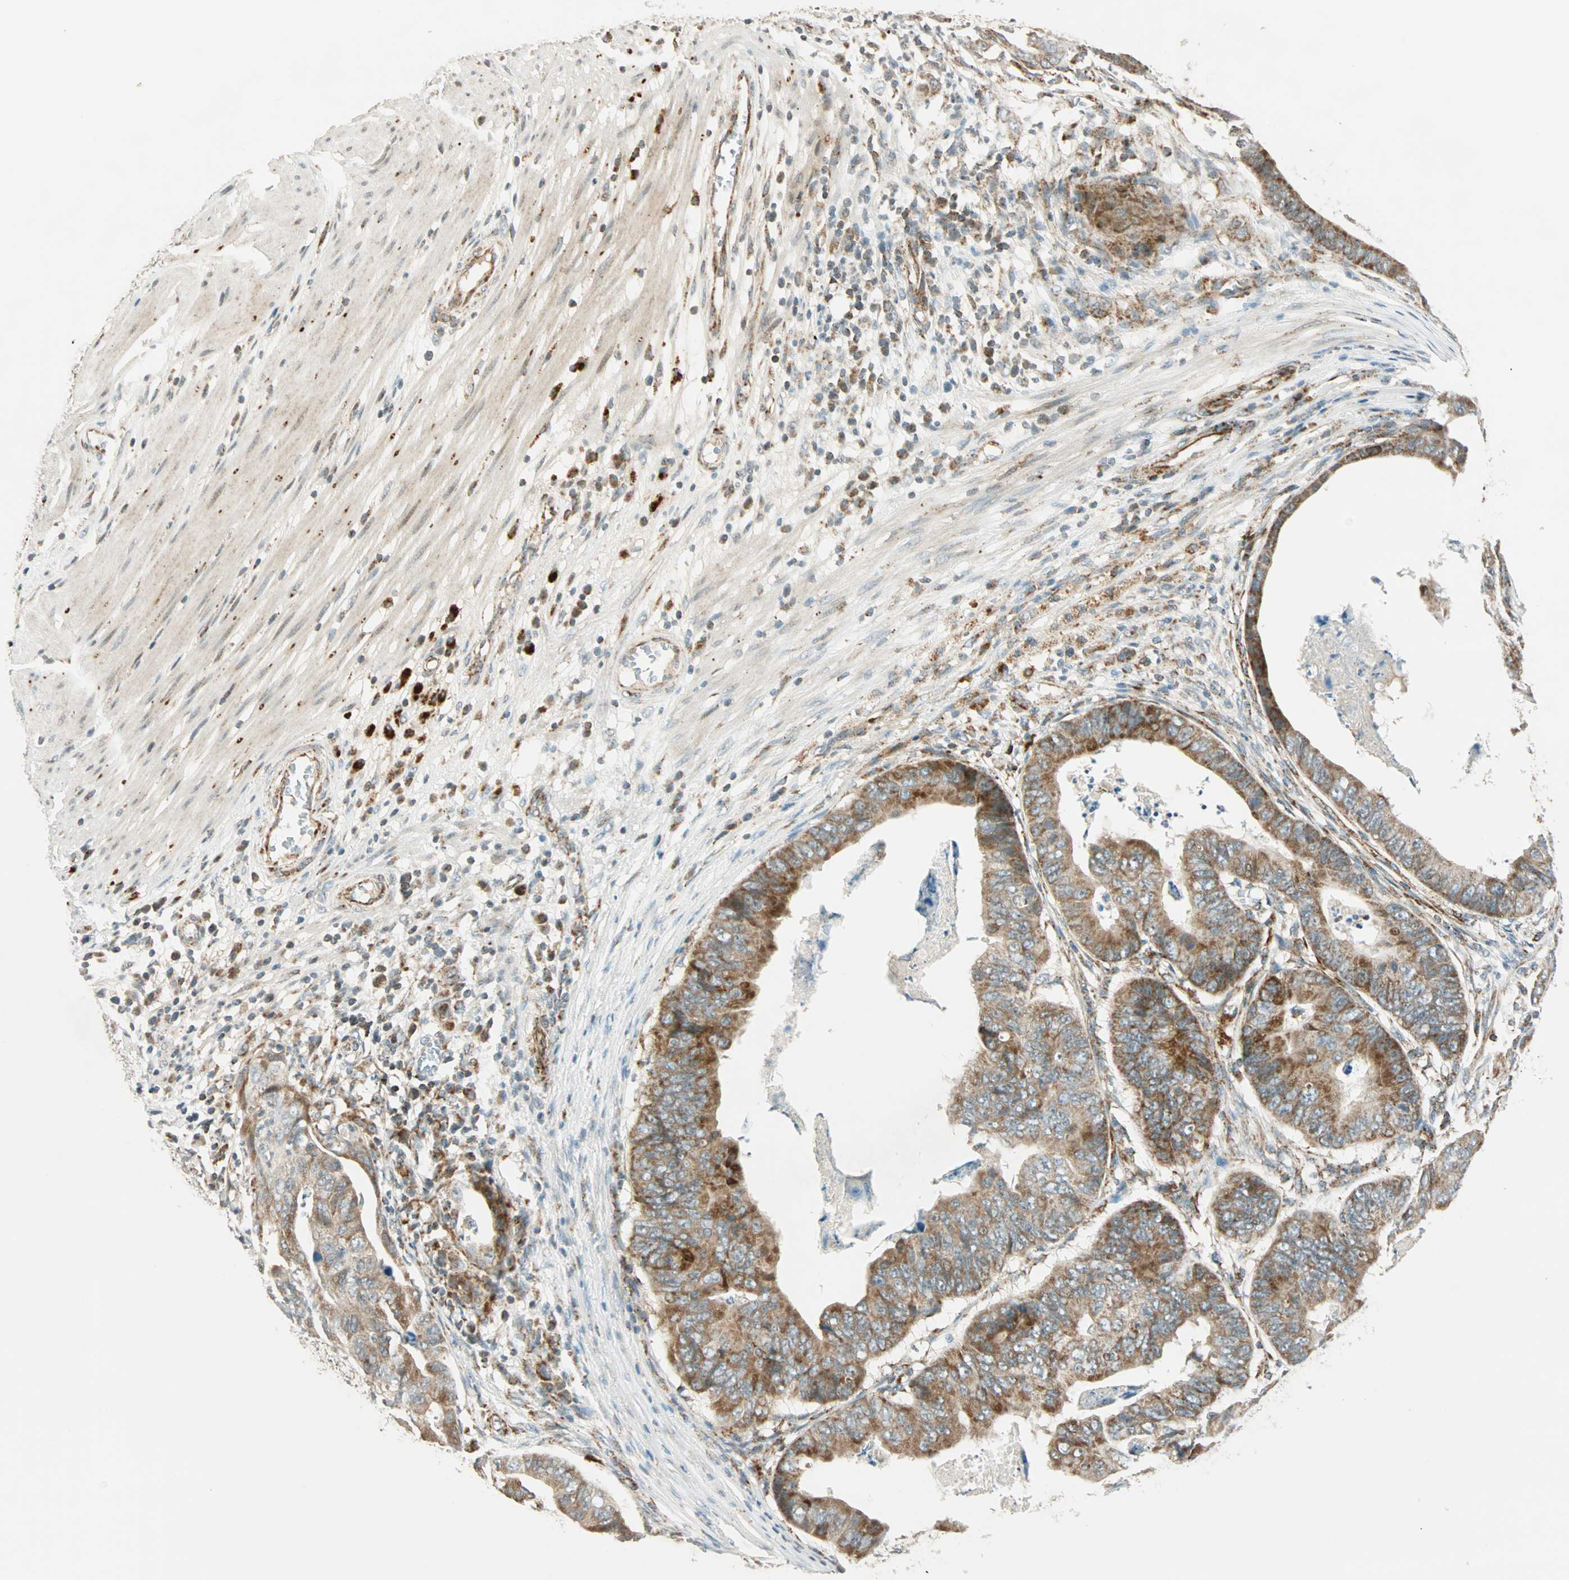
{"staining": {"intensity": "moderate", "quantity": "<25%", "location": "cytoplasmic/membranous"}, "tissue": "stomach cancer", "cell_type": "Tumor cells", "image_type": "cancer", "snomed": [{"axis": "morphology", "description": "Adenocarcinoma, NOS"}, {"axis": "topography", "description": "Stomach, lower"}], "caption": "Stomach adenocarcinoma was stained to show a protein in brown. There is low levels of moderate cytoplasmic/membranous expression in about <25% of tumor cells.", "gene": "SPRY4", "patient": {"sex": "male", "age": 77}}